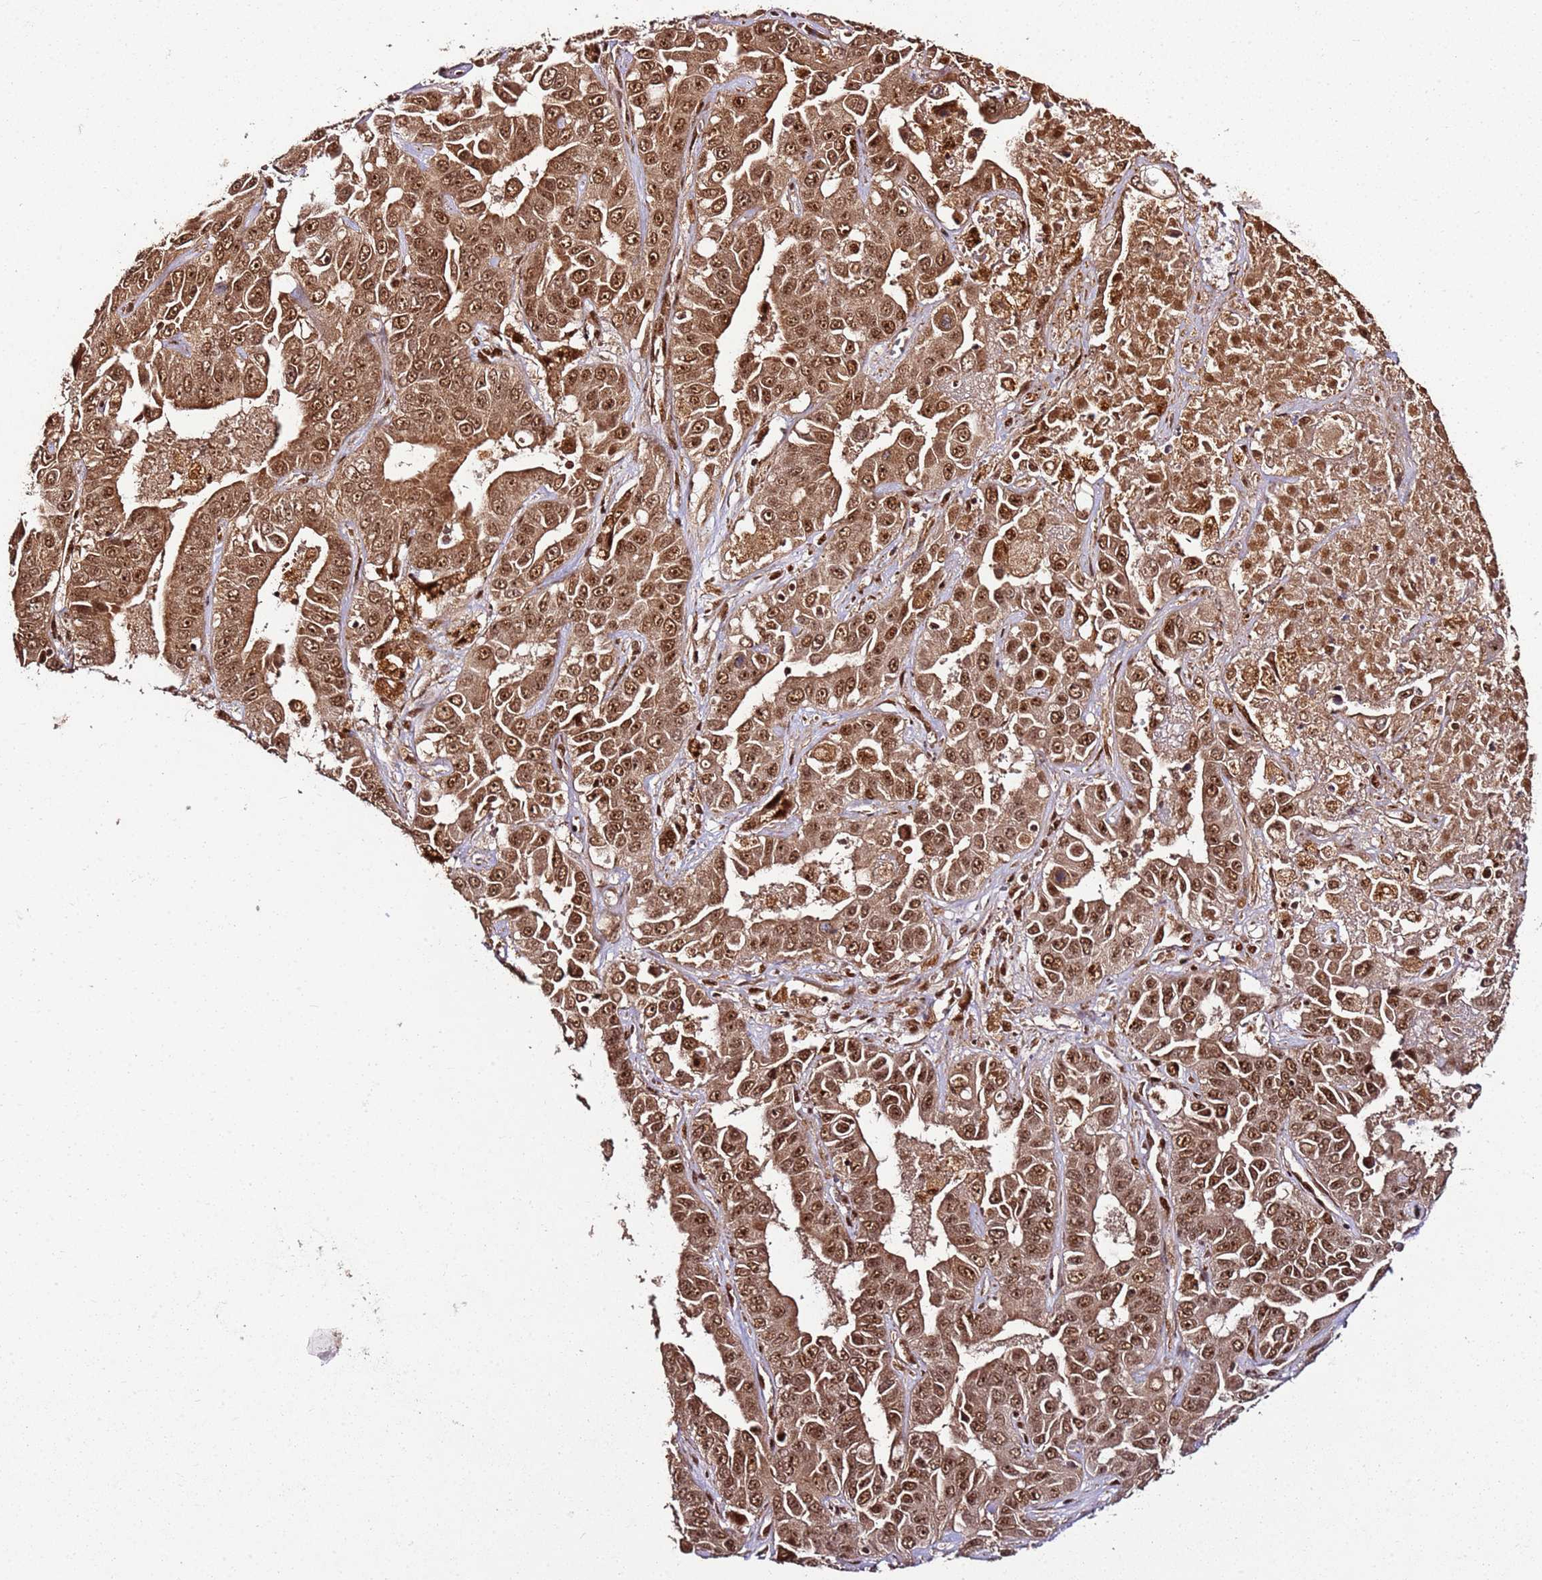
{"staining": {"intensity": "moderate", "quantity": ">75%", "location": "cytoplasmic/membranous,nuclear"}, "tissue": "liver cancer", "cell_type": "Tumor cells", "image_type": "cancer", "snomed": [{"axis": "morphology", "description": "Cholangiocarcinoma"}, {"axis": "topography", "description": "Liver"}], "caption": "Protein staining demonstrates moderate cytoplasmic/membranous and nuclear expression in approximately >75% of tumor cells in liver cancer (cholangiocarcinoma). (Brightfield microscopy of DAB IHC at high magnification).", "gene": "XRN2", "patient": {"sex": "female", "age": 52}}